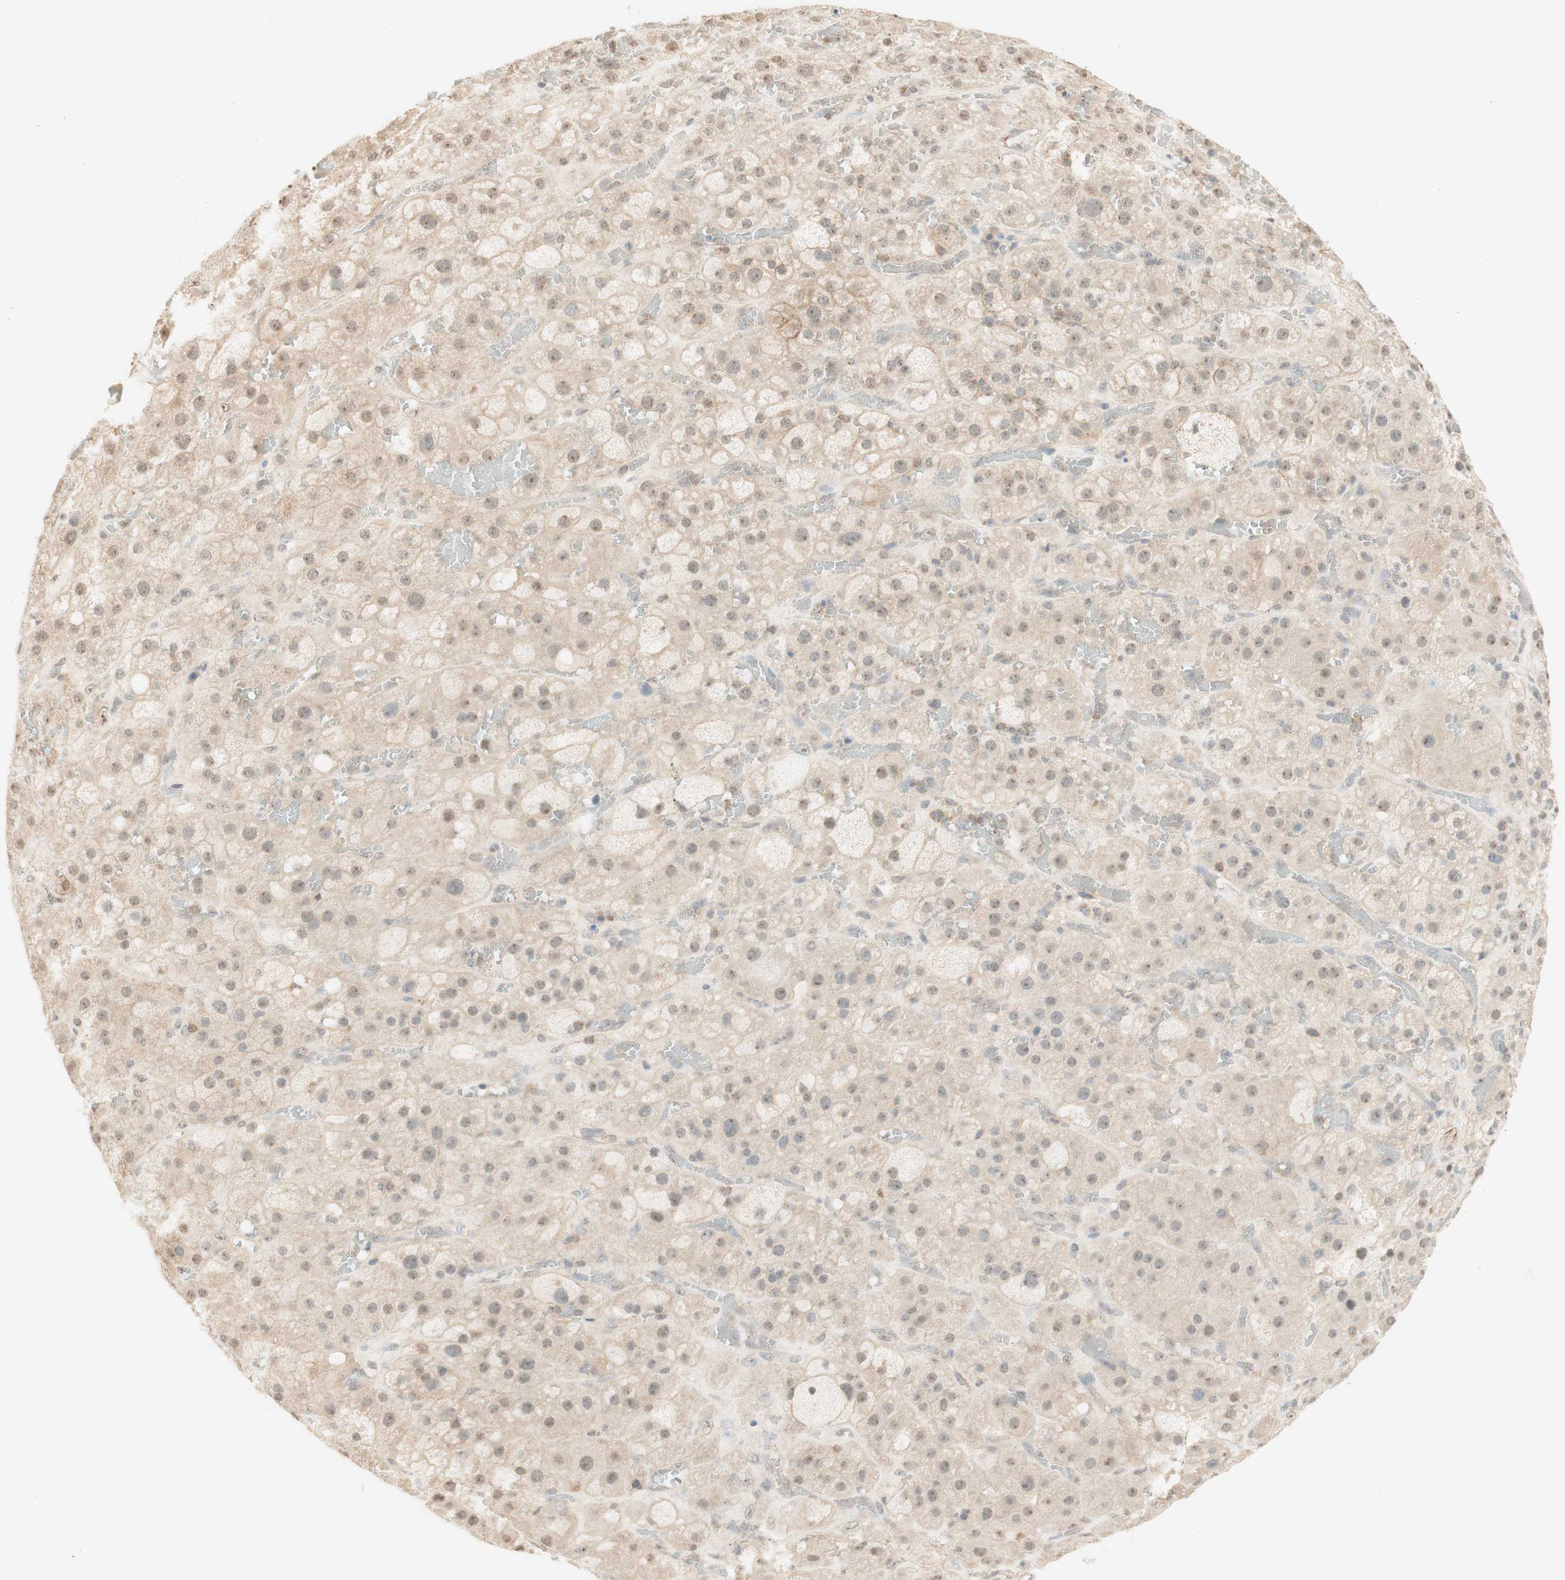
{"staining": {"intensity": "weak", "quantity": "25%-75%", "location": "cytoplasmic/membranous,nuclear"}, "tissue": "adrenal gland", "cell_type": "Glandular cells", "image_type": "normal", "snomed": [{"axis": "morphology", "description": "Normal tissue, NOS"}, {"axis": "topography", "description": "Adrenal gland"}], "caption": "Human adrenal gland stained with a brown dye displays weak cytoplasmic/membranous,nuclear positive expression in approximately 25%-75% of glandular cells.", "gene": "SPINT2", "patient": {"sex": "female", "age": 47}}